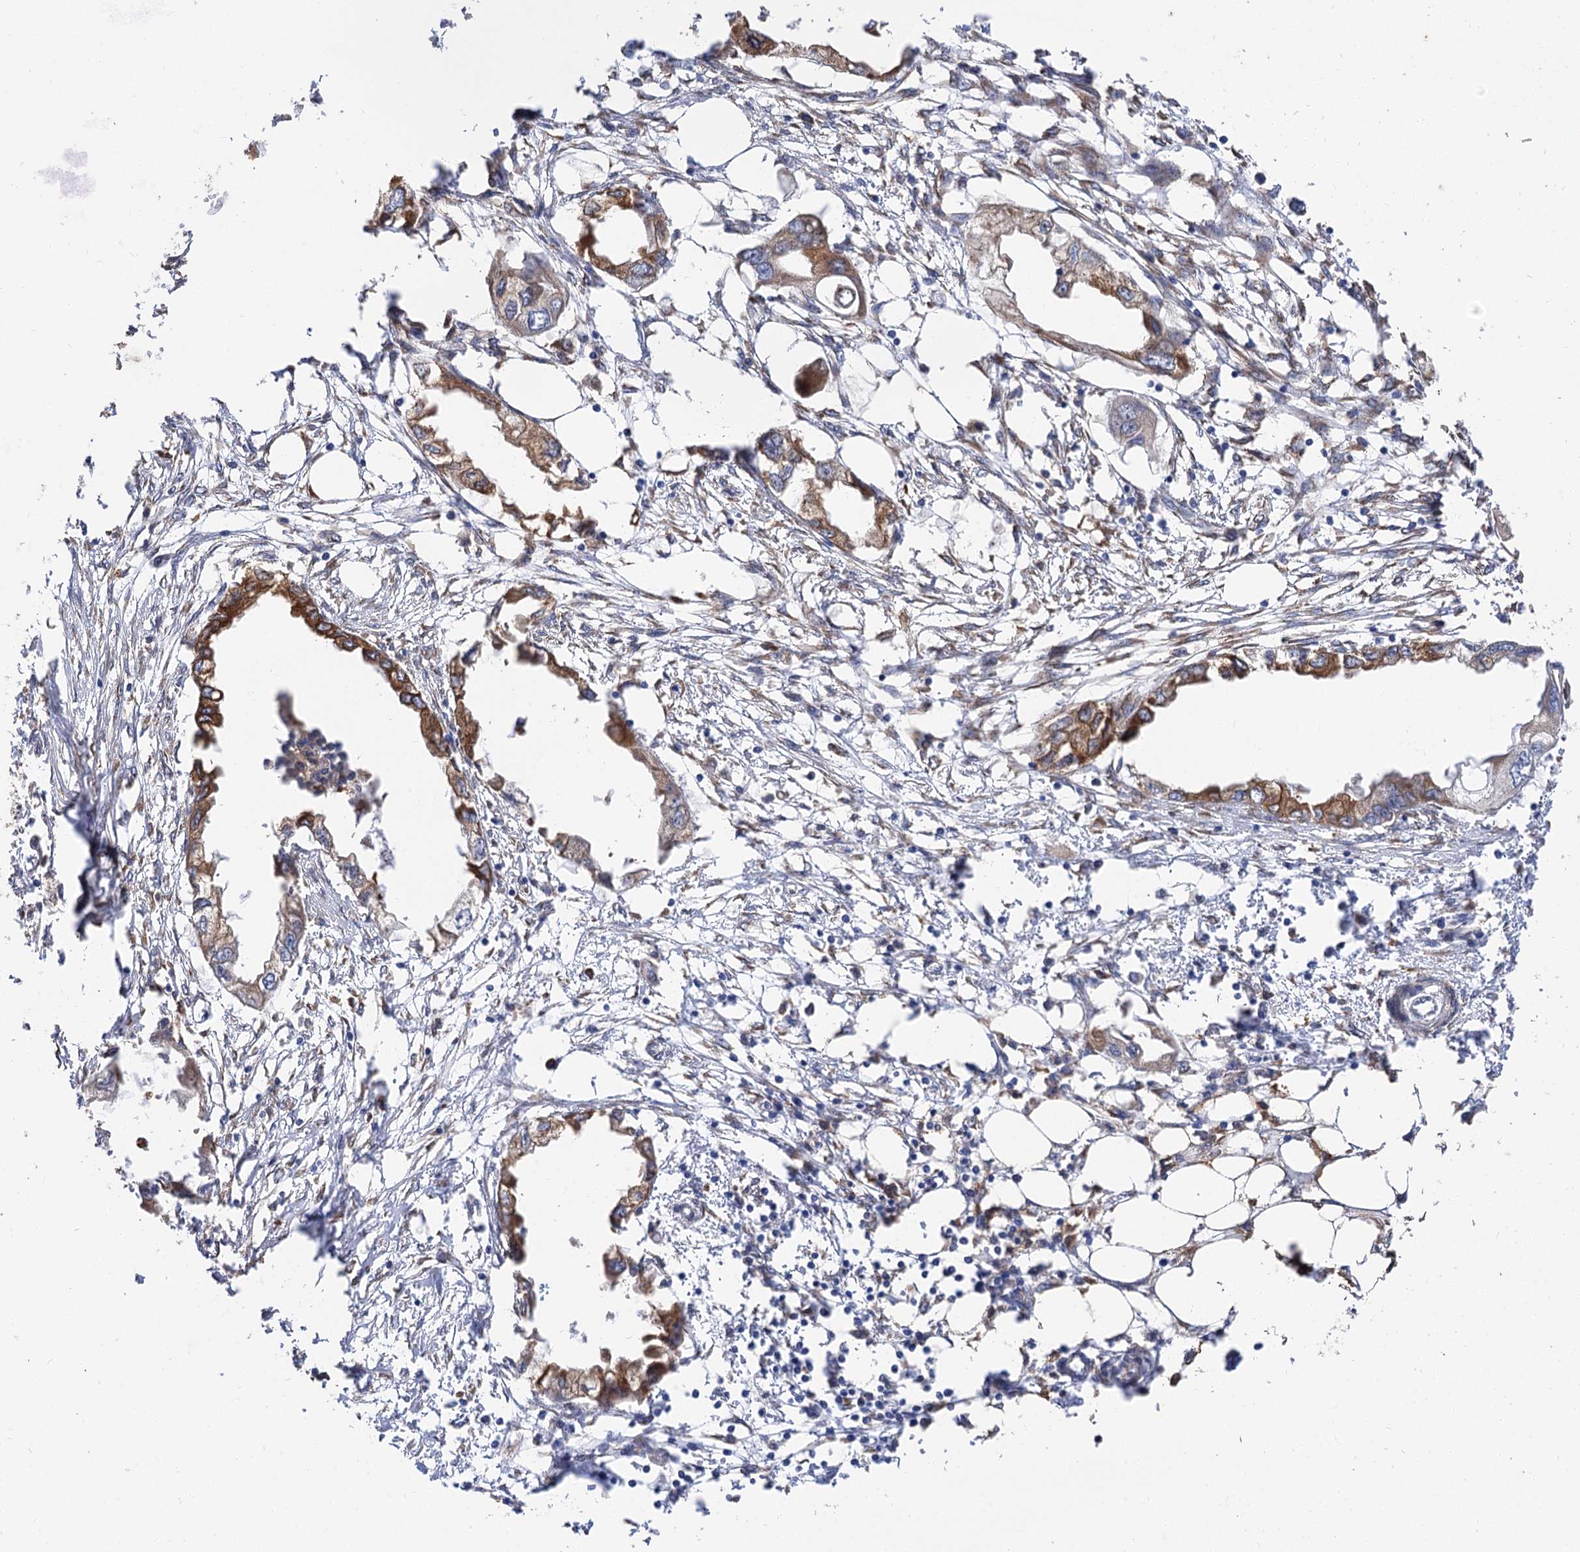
{"staining": {"intensity": "moderate", "quantity": ">75%", "location": "cytoplasmic/membranous"}, "tissue": "endometrial cancer", "cell_type": "Tumor cells", "image_type": "cancer", "snomed": [{"axis": "morphology", "description": "Adenocarcinoma, NOS"}, {"axis": "morphology", "description": "Adenocarcinoma, metastatic, NOS"}, {"axis": "topography", "description": "Adipose tissue"}, {"axis": "topography", "description": "Endometrium"}], "caption": "There is medium levels of moderate cytoplasmic/membranous expression in tumor cells of endometrial cancer, as demonstrated by immunohistochemical staining (brown color).", "gene": "PPIP5K2", "patient": {"sex": "female", "age": 67}}